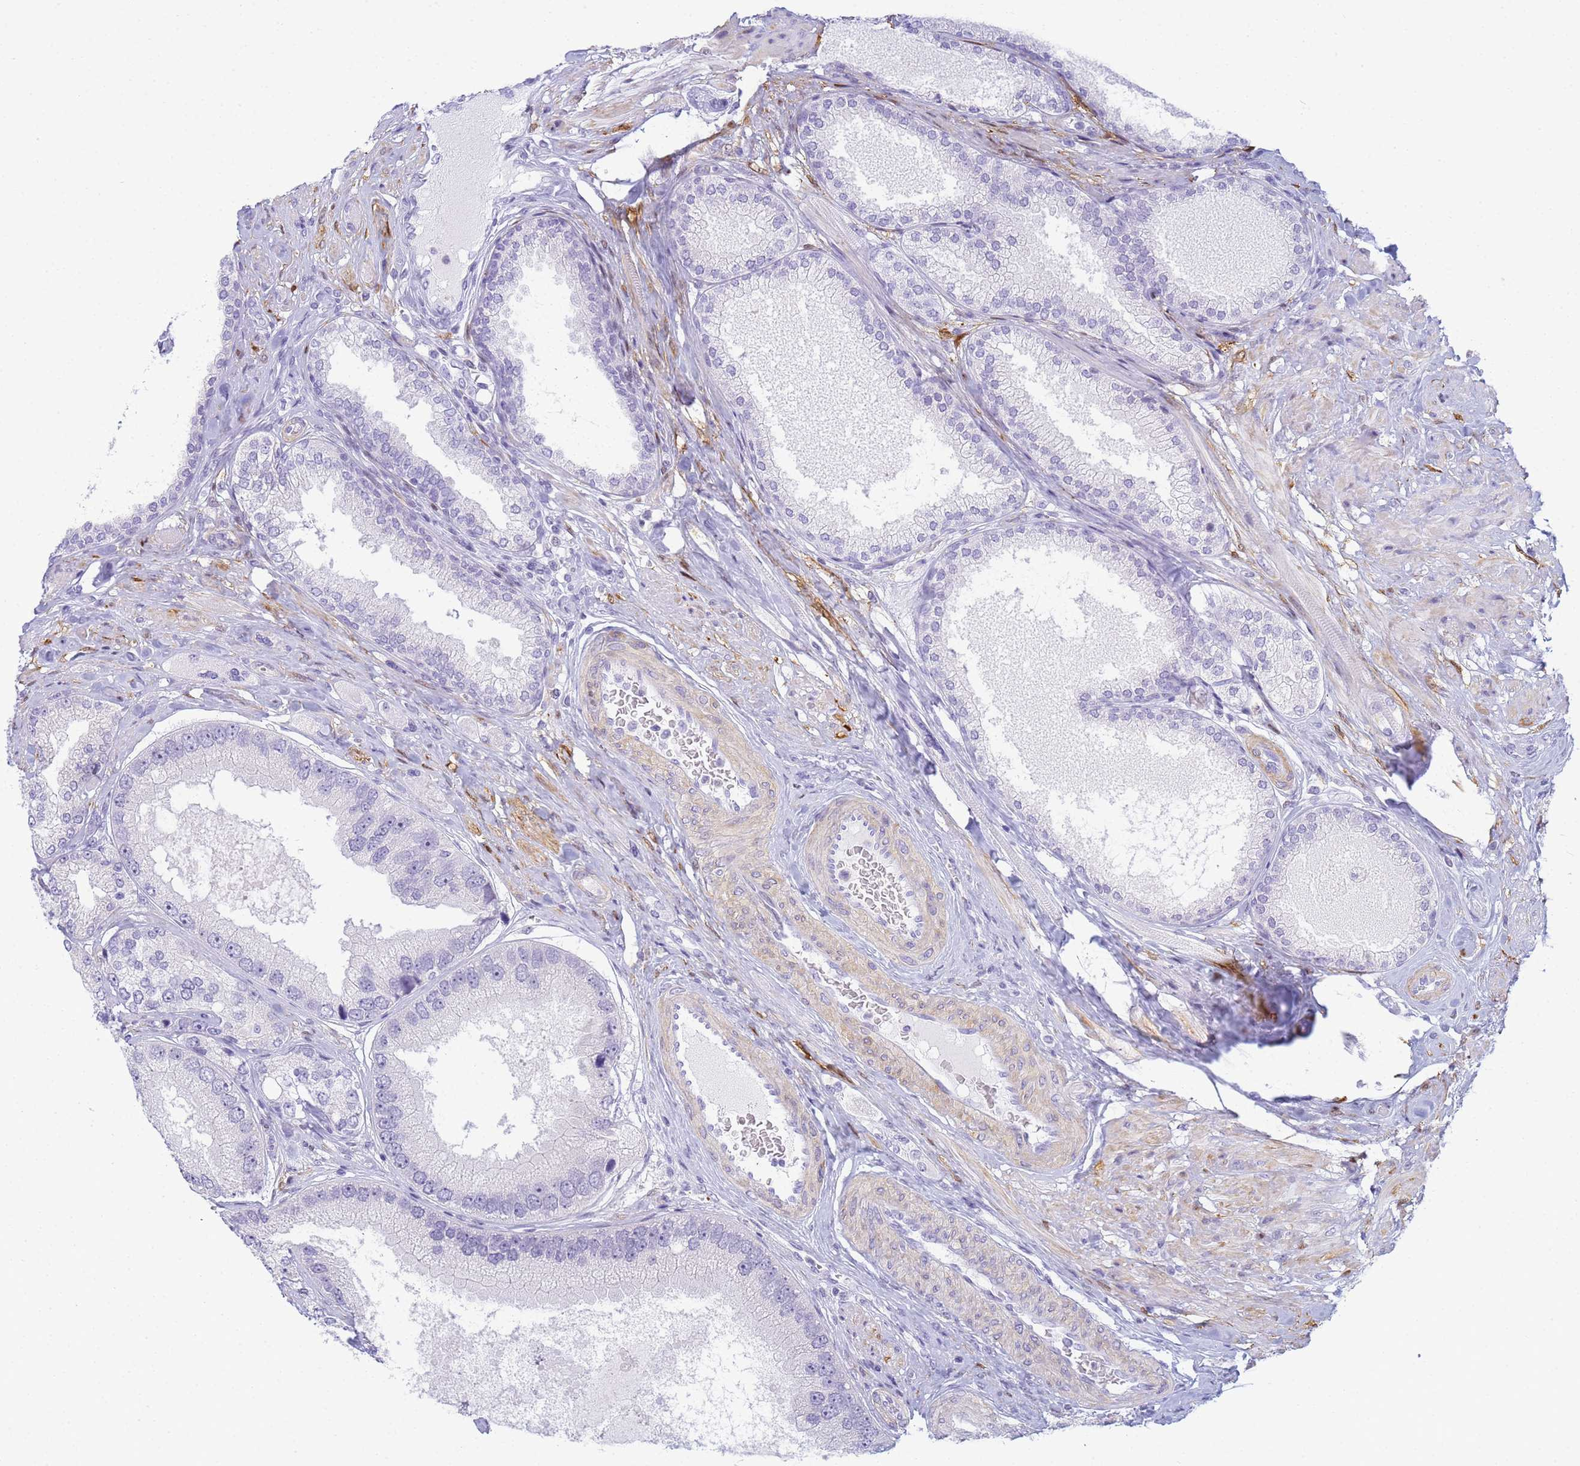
{"staining": {"intensity": "negative", "quantity": "none", "location": "none"}, "tissue": "prostate cancer", "cell_type": "Tumor cells", "image_type": "cancer", "snomed": [{"axis": "morphology", "description": "Adenocarcinoma, High grade"}, {"axis": "topography", "description": "Prostate"}], "caption": "Adenocarcinoma (high-grade) (prostate) was stained to show a protein in brown. There is no significant staining in tumor cells. (DAB IHC, high magnification).", "gene": "SNX20", "patient": {"sex": "male", "age": 71}}